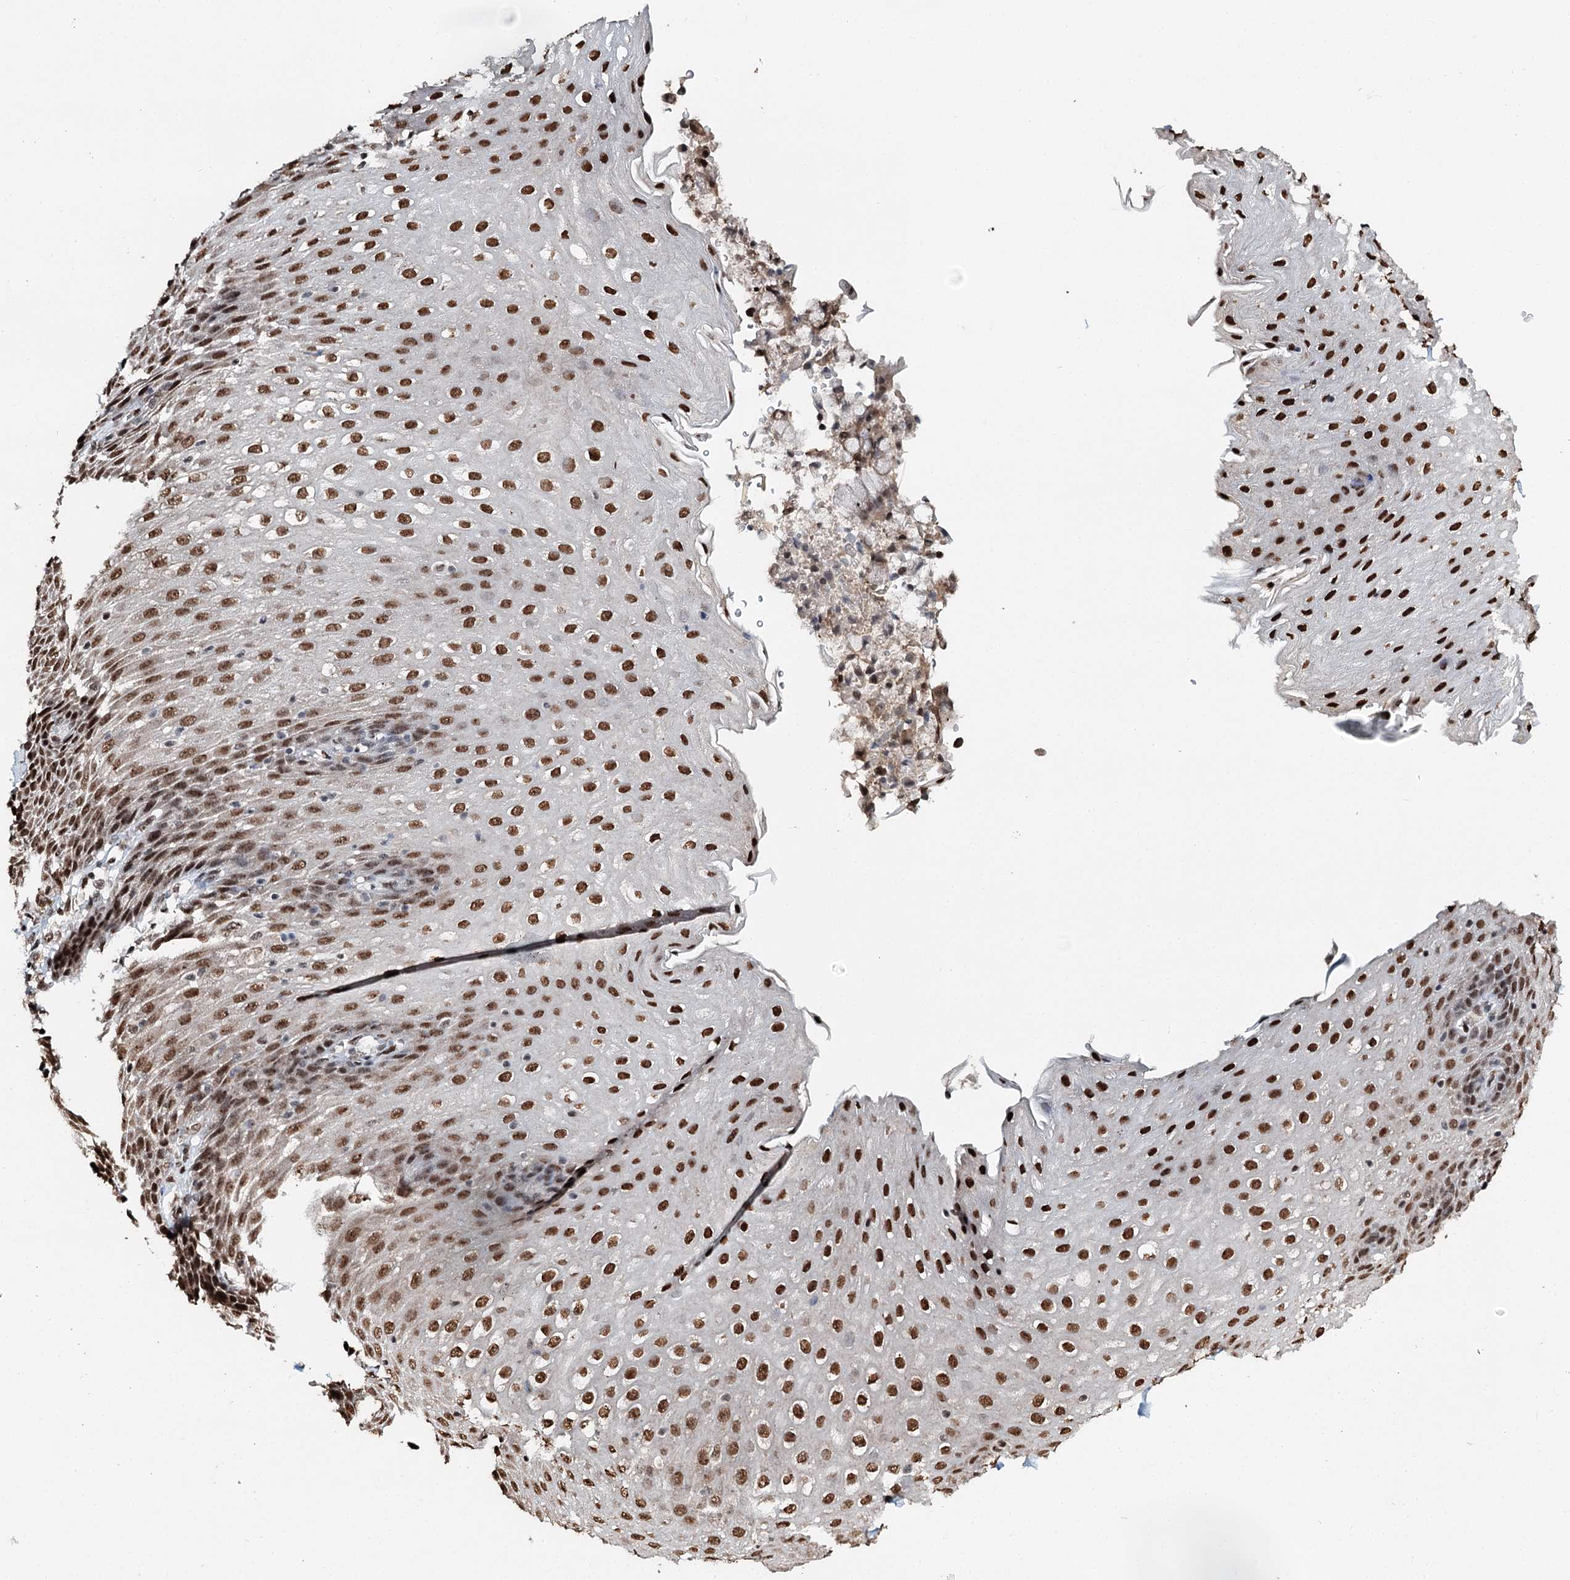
{"staining": {"intensity": "moderate", "quantity": ">75%", "location": "nuclear"}, "tissue": "esophagus", "cell_type": "Squamous epithelial cells", "image_type": "normal", "snomed": [{"axis": "morphology", "description": "Normal tissue, NOS"}, {"axis": "topography", "description": "Esophagus"}], "caption": "Immunohistochemical staining of benign esophagus exhibits medium levels of moderate nuclear positivity in about >75% of squamous epithelial cells.", "gene": "RPS27A", "patient": {"sex": "female", "age": 61}}